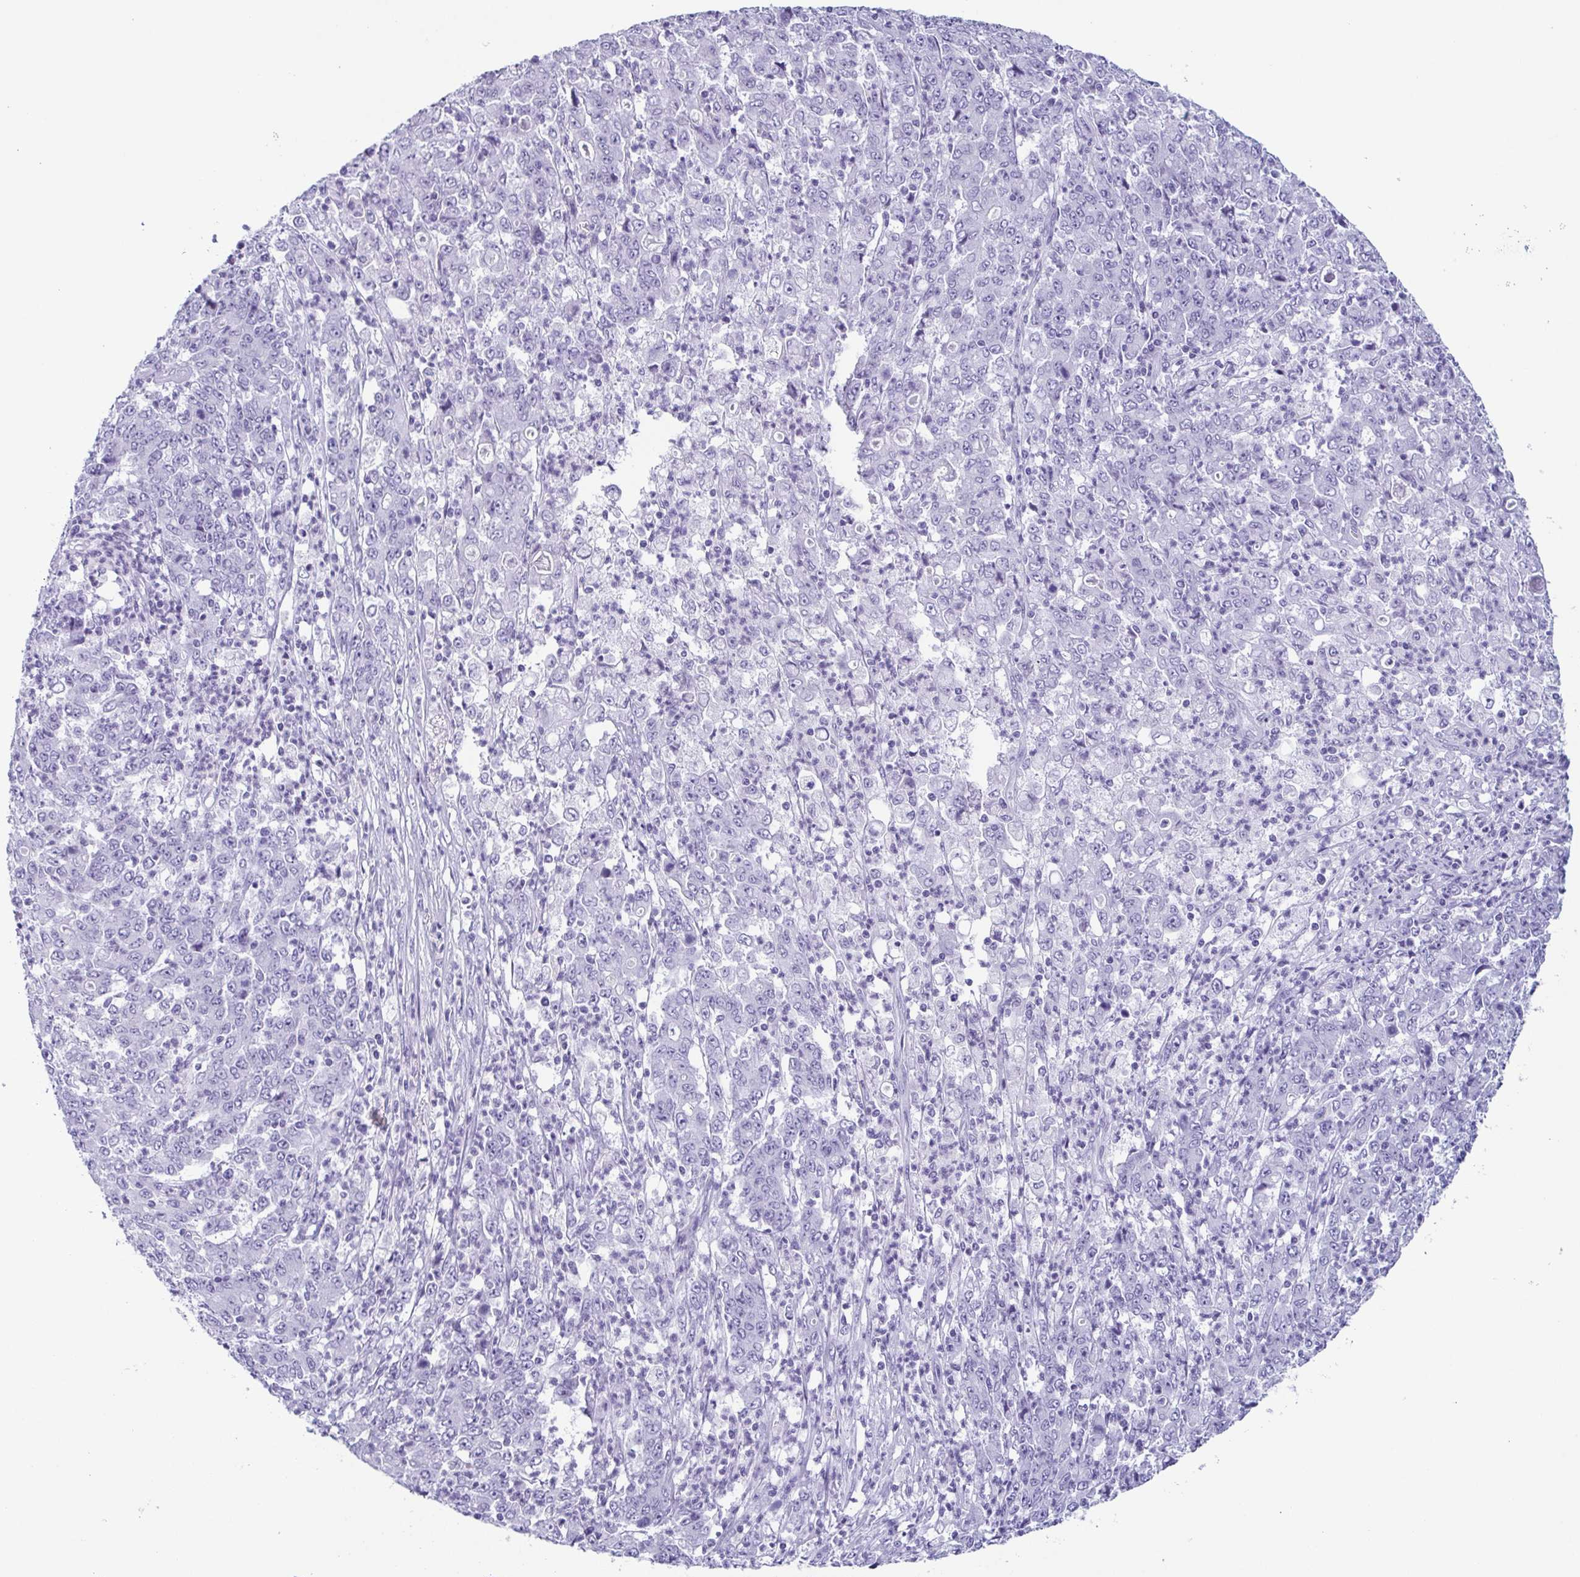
{"staining": {"intensity": "negative", "quantity": "none", "location": "none"}, "tissue": "stomach cancer", "cell_type": "Tumor cells", "image_type": "cancer", "snomed": [{"axis": "morphology", "description": "Adenocarcinoma, NOS"}, {"axis": "topography", "description": "Stomach, lower"}], "caption": "Immunohistochemical staining of human stomach cancer shows no significant staining in tumor cells. The staining was performed using DAB to visualize the protein expression in brown, while the nuclei were stained in blue with hematoxylin (Magnification: 20x).", "gene": "ENKUR", "patient": {"sex": "female", "age": 71}}